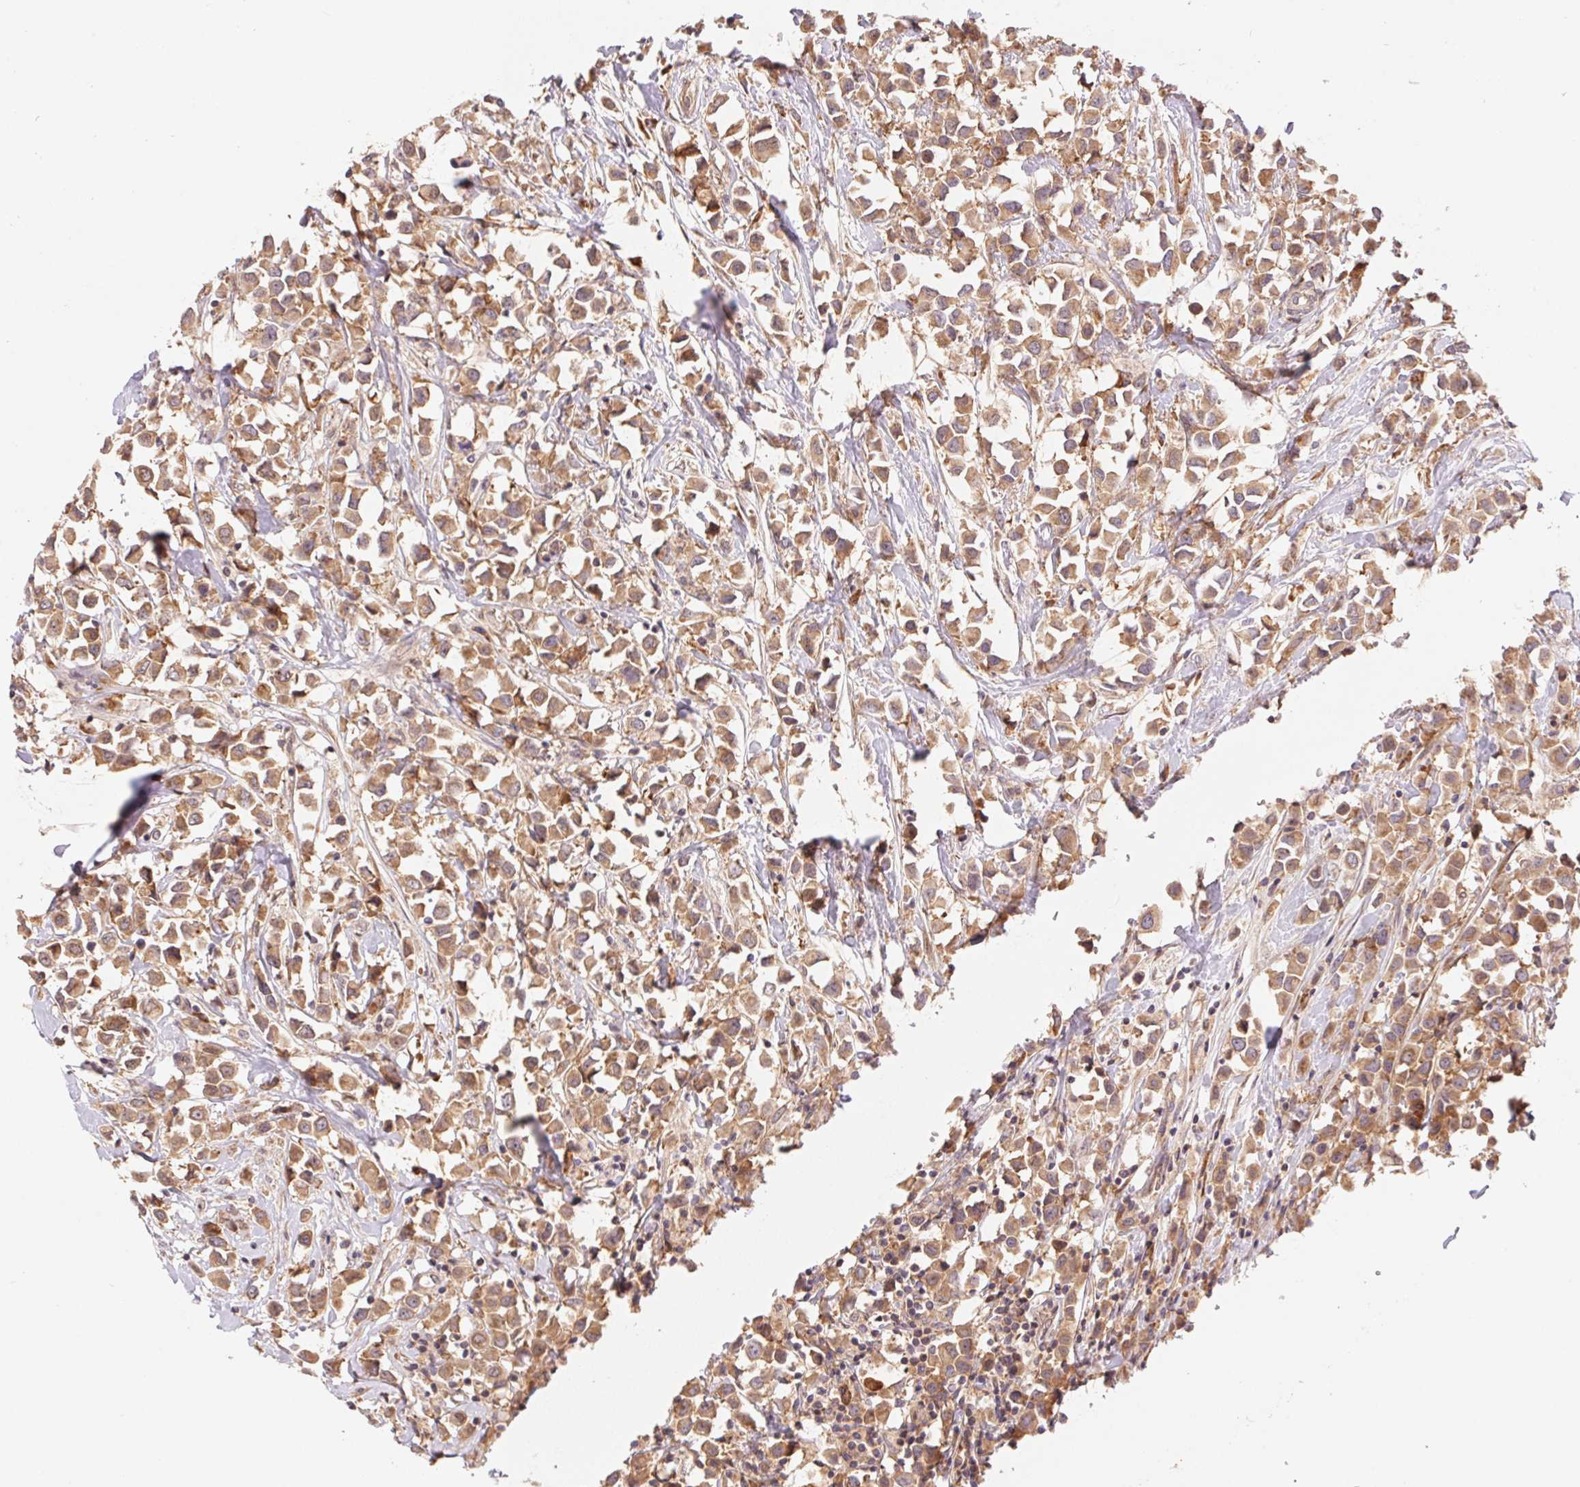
{"staining": {"intensity": "moderate", "quantity": ">75%", "location": "cytoplasmic/membranous"}, "tissue": "breast cancer", "cell_type": "Tumor cells", "image_type": "cancer", "snomed": [{"axis": "morphology", "description": "Duct carcinoma"}, {"axis": "topography", "description": "Breast"}], "caption": "Infiltrating ductal carcinoma (breast) stained with a protein marker displays moderate staining in tumor cells.", "gene": "RPL27A", "patient": {"sex": "female", "age": 61}}